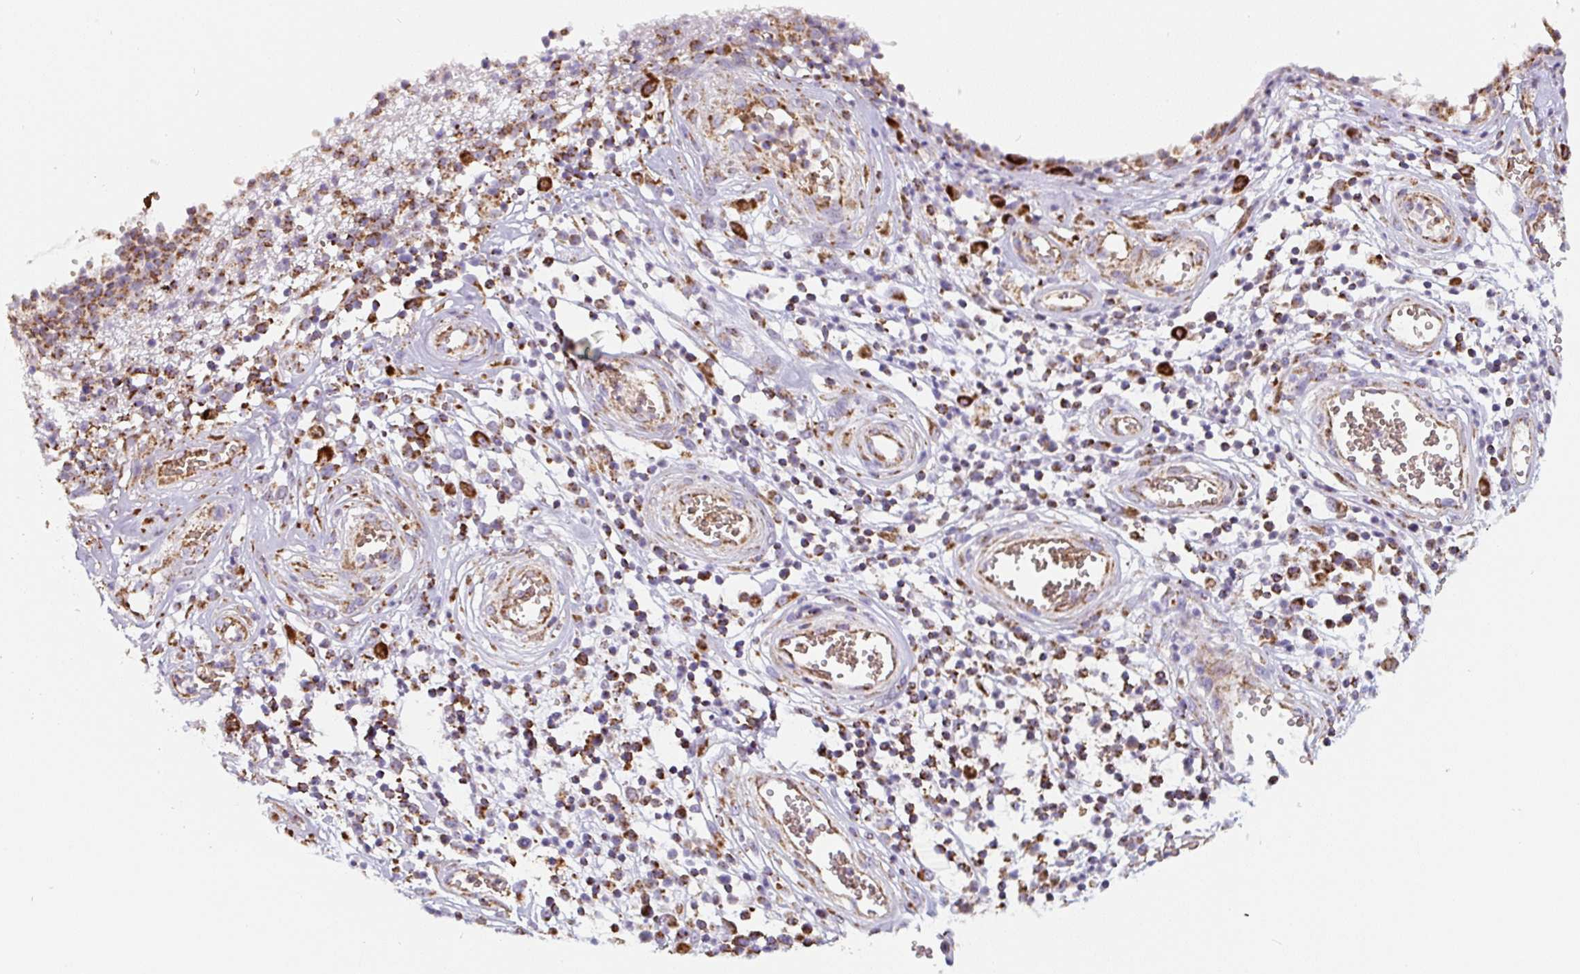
{"staining": {"intensity": "strong", "quantity": "25%-75%", "location": "cytoplasmic/membranous"}, "tissue": "stomach cancer", "cell_type": "Tumor cells", "image_type": "cancer", "snomed": [{"axis": "morphology", "description": "Adenocarcinoma, NOS"}, {"axis": "topography", "description": "Stomach"}], "caption": "Tumor cells reveal strong cytoplasmic/membranous staining in approximately 25%-75% of cells in adenocarcinoma (stomach). (DAB (3,3'-diaminobenzidine) IHC with brightfield microscopy, high magnification).", "gene": "MT-CO2", "patient": {"sex": "male", "age": 59}}